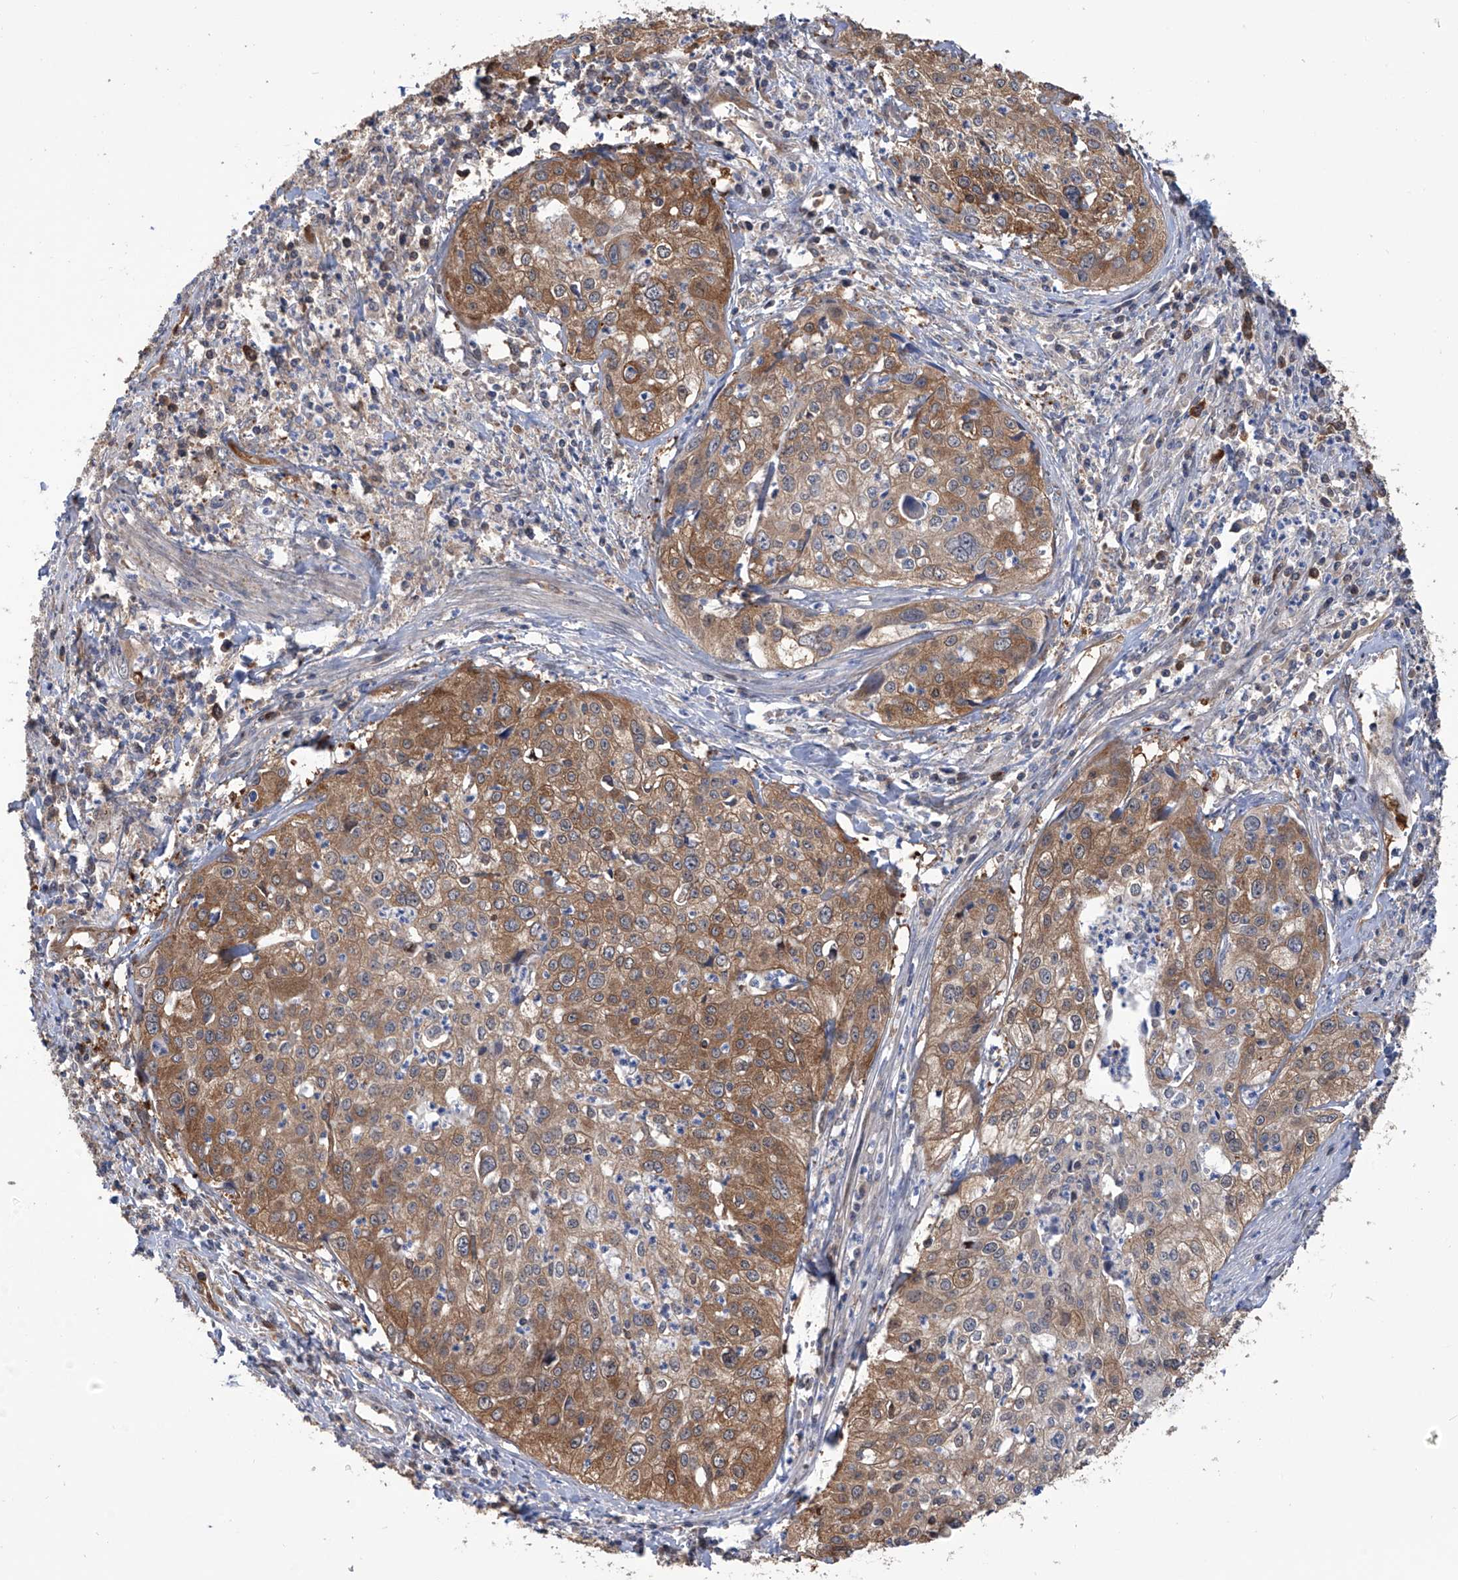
{"staining": {"intensity": "moderate", "quantity": ">75%", "location": "cytoplasmic/membranous"}, "tissue": "cervical cancer", "cell_type": "Tumor cells", "image_type": "cancer", "snomed": [{"axis": "morphology", "description": "Squamous cell carcinoma, NOS"}, {"axis": "topography", "description": "Cervix"}], "caption": "Immunohistochemical staining of cervical cancer displays medium levels of moderate cytoplasmic/membranous protein positivity in about >75% of tumor cells.", "gene": "NUDT17", "patient": {"sex": "female", "age": 31}}